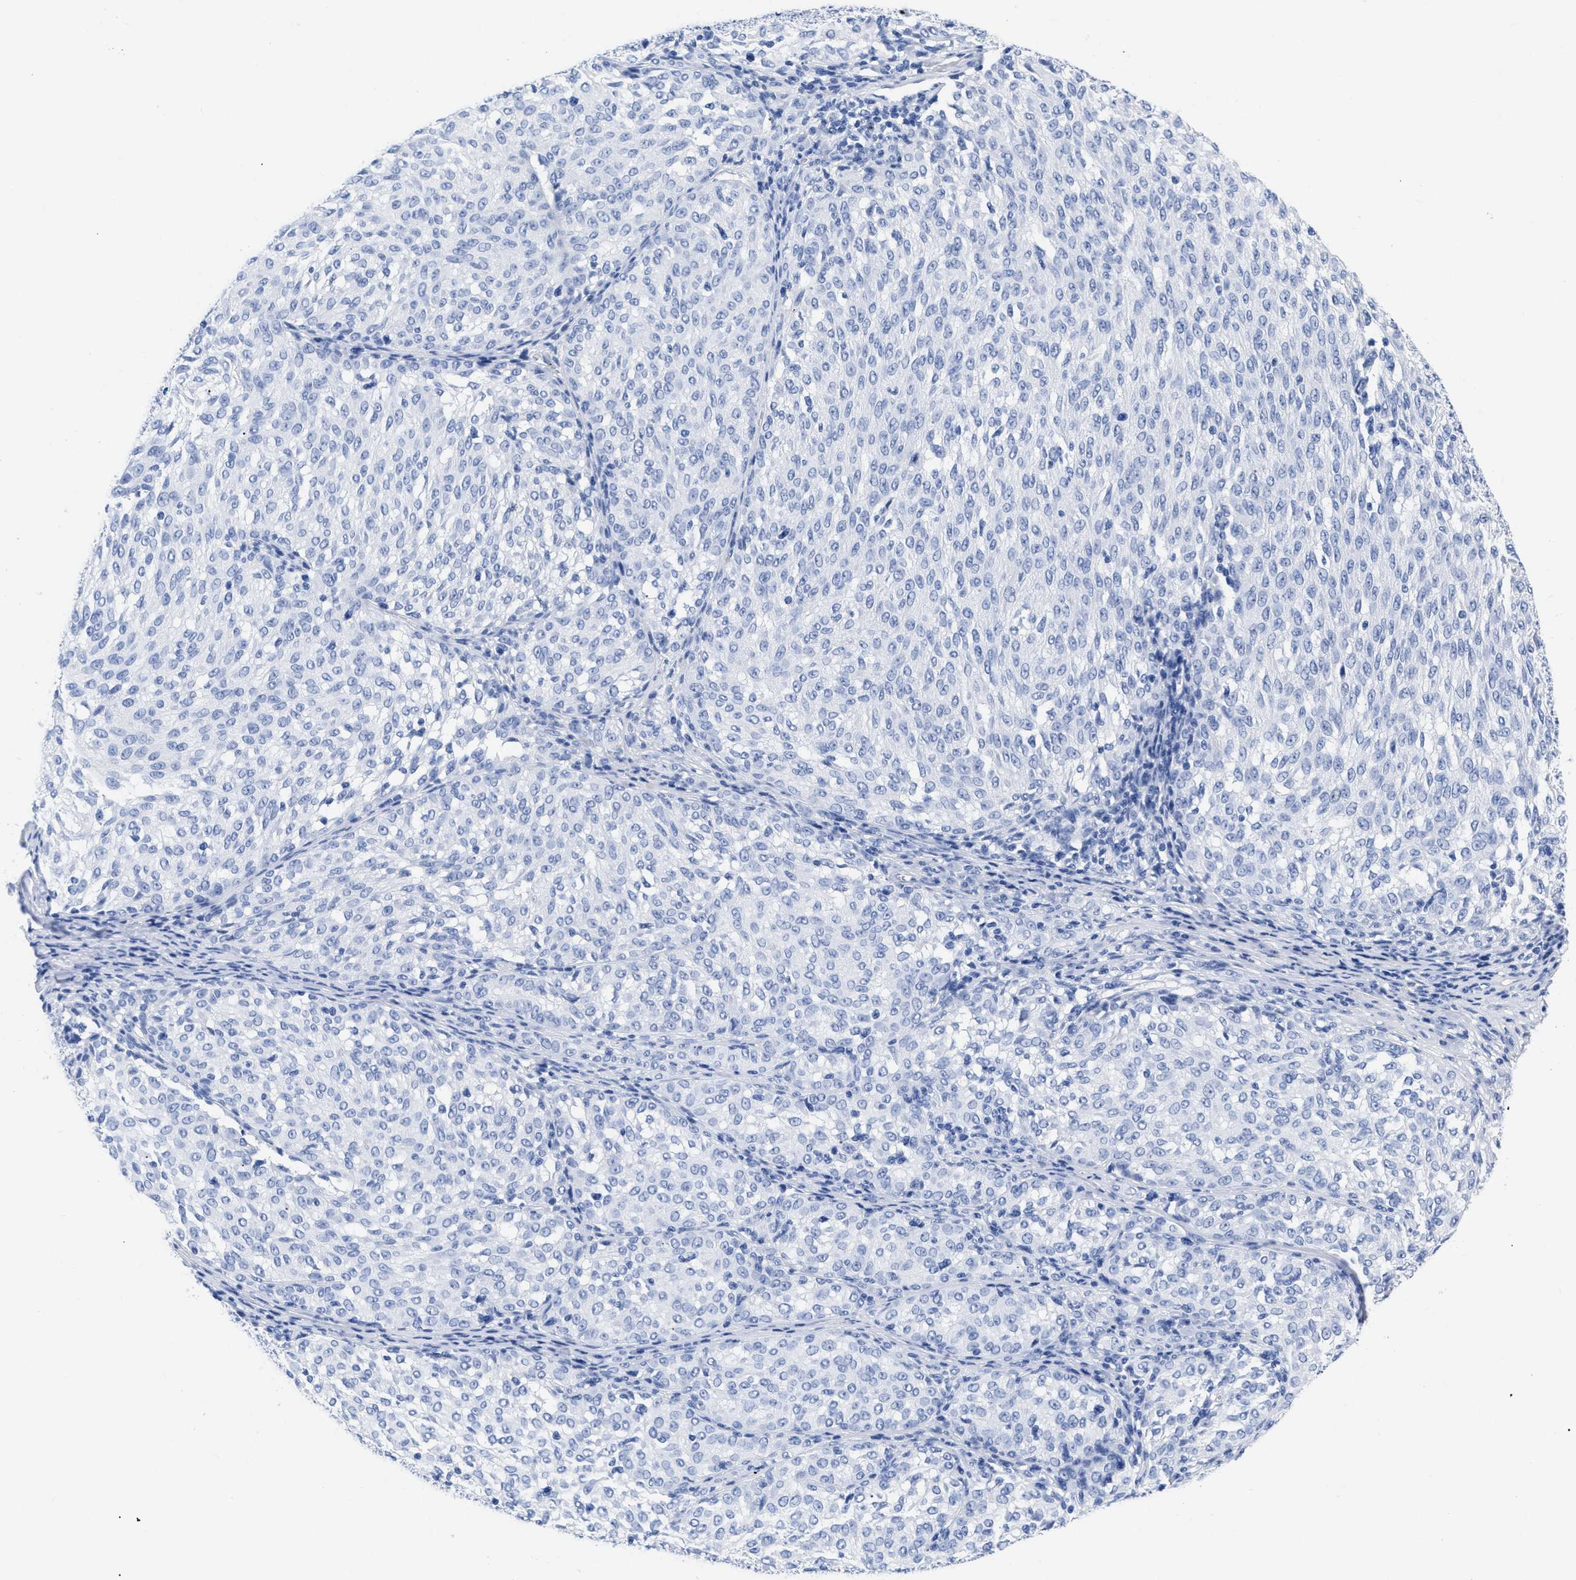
{"staining": {"intensity": "negative", "quantity": "none", "location": "none"}, "tissue": "melanoma", "cell_type": "Tumor cells", "image_type": "cancer", "snomed": [{"axis": "morphology", "description": "Malignant melanoma, NOS"}, {"axis": "topography", "description": "Skin"}], "caption": "Immunohistochemistry (IHC) photomicrograph of melanoma stained for a protein (brown), which displays no expression in tumor cells.", "gene": "TREML1", "patient": {"sex": "female", "age": 72}}